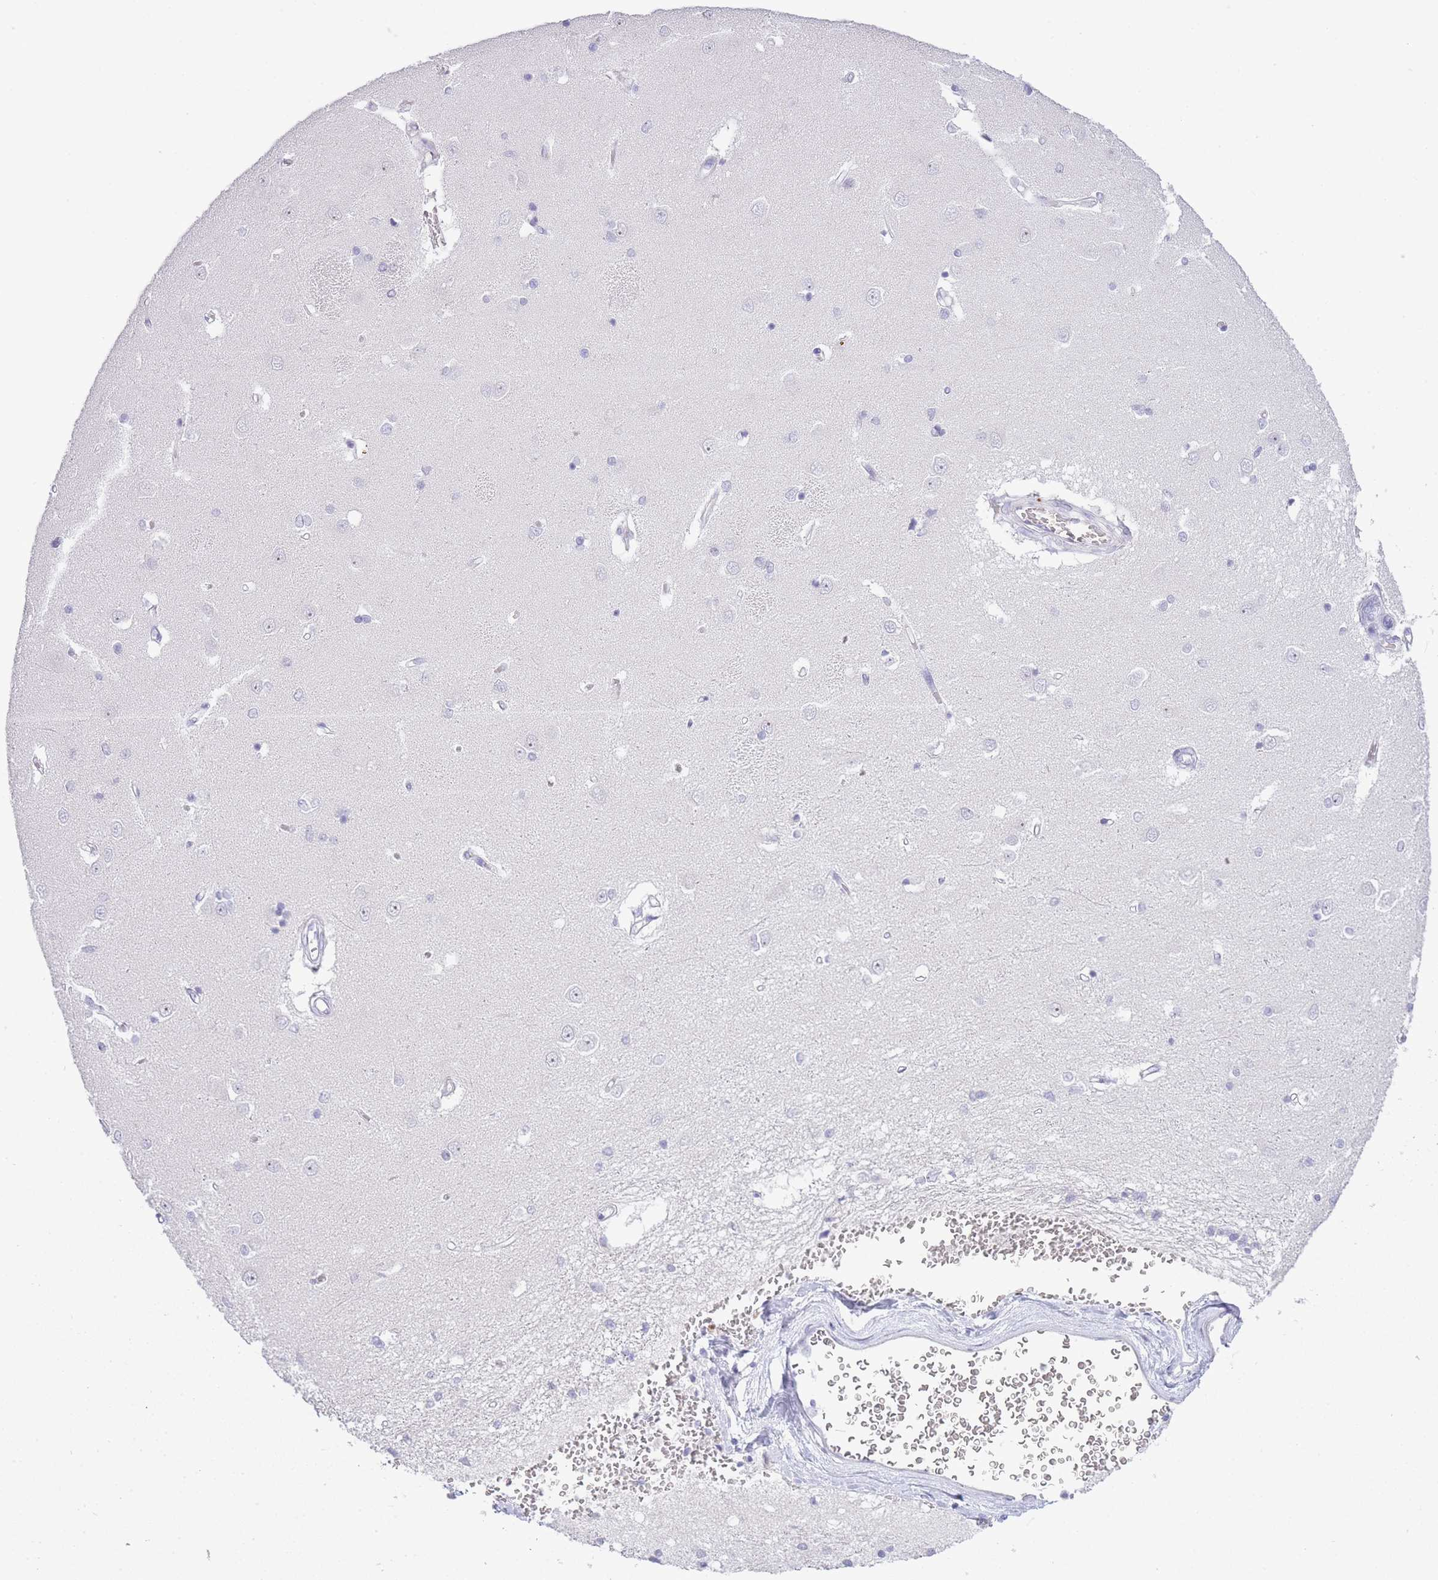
{"staining": {"intensity": "negative", "quantity": "none", "location": "none"}, "tissue": "caudate", "cell_type": "Glial cells", "image_type": "normal", "snomed": [{"axis": "morphology", "description": "Normal tissue, NOS"}, {"axis": "topography", "description": "Lateral ventricle wall"}], "caption": "Immunohistochemistry (IHC) of normal human caudate reveals no staining in glial cells. The staining was performed using DAB to visualize the protein expression in brown, while the nuclei were stained in blue with hematoxylin (Magnification: 20x).", "gene": "RHO", "patient": {"sex": "male", "age": 37}}